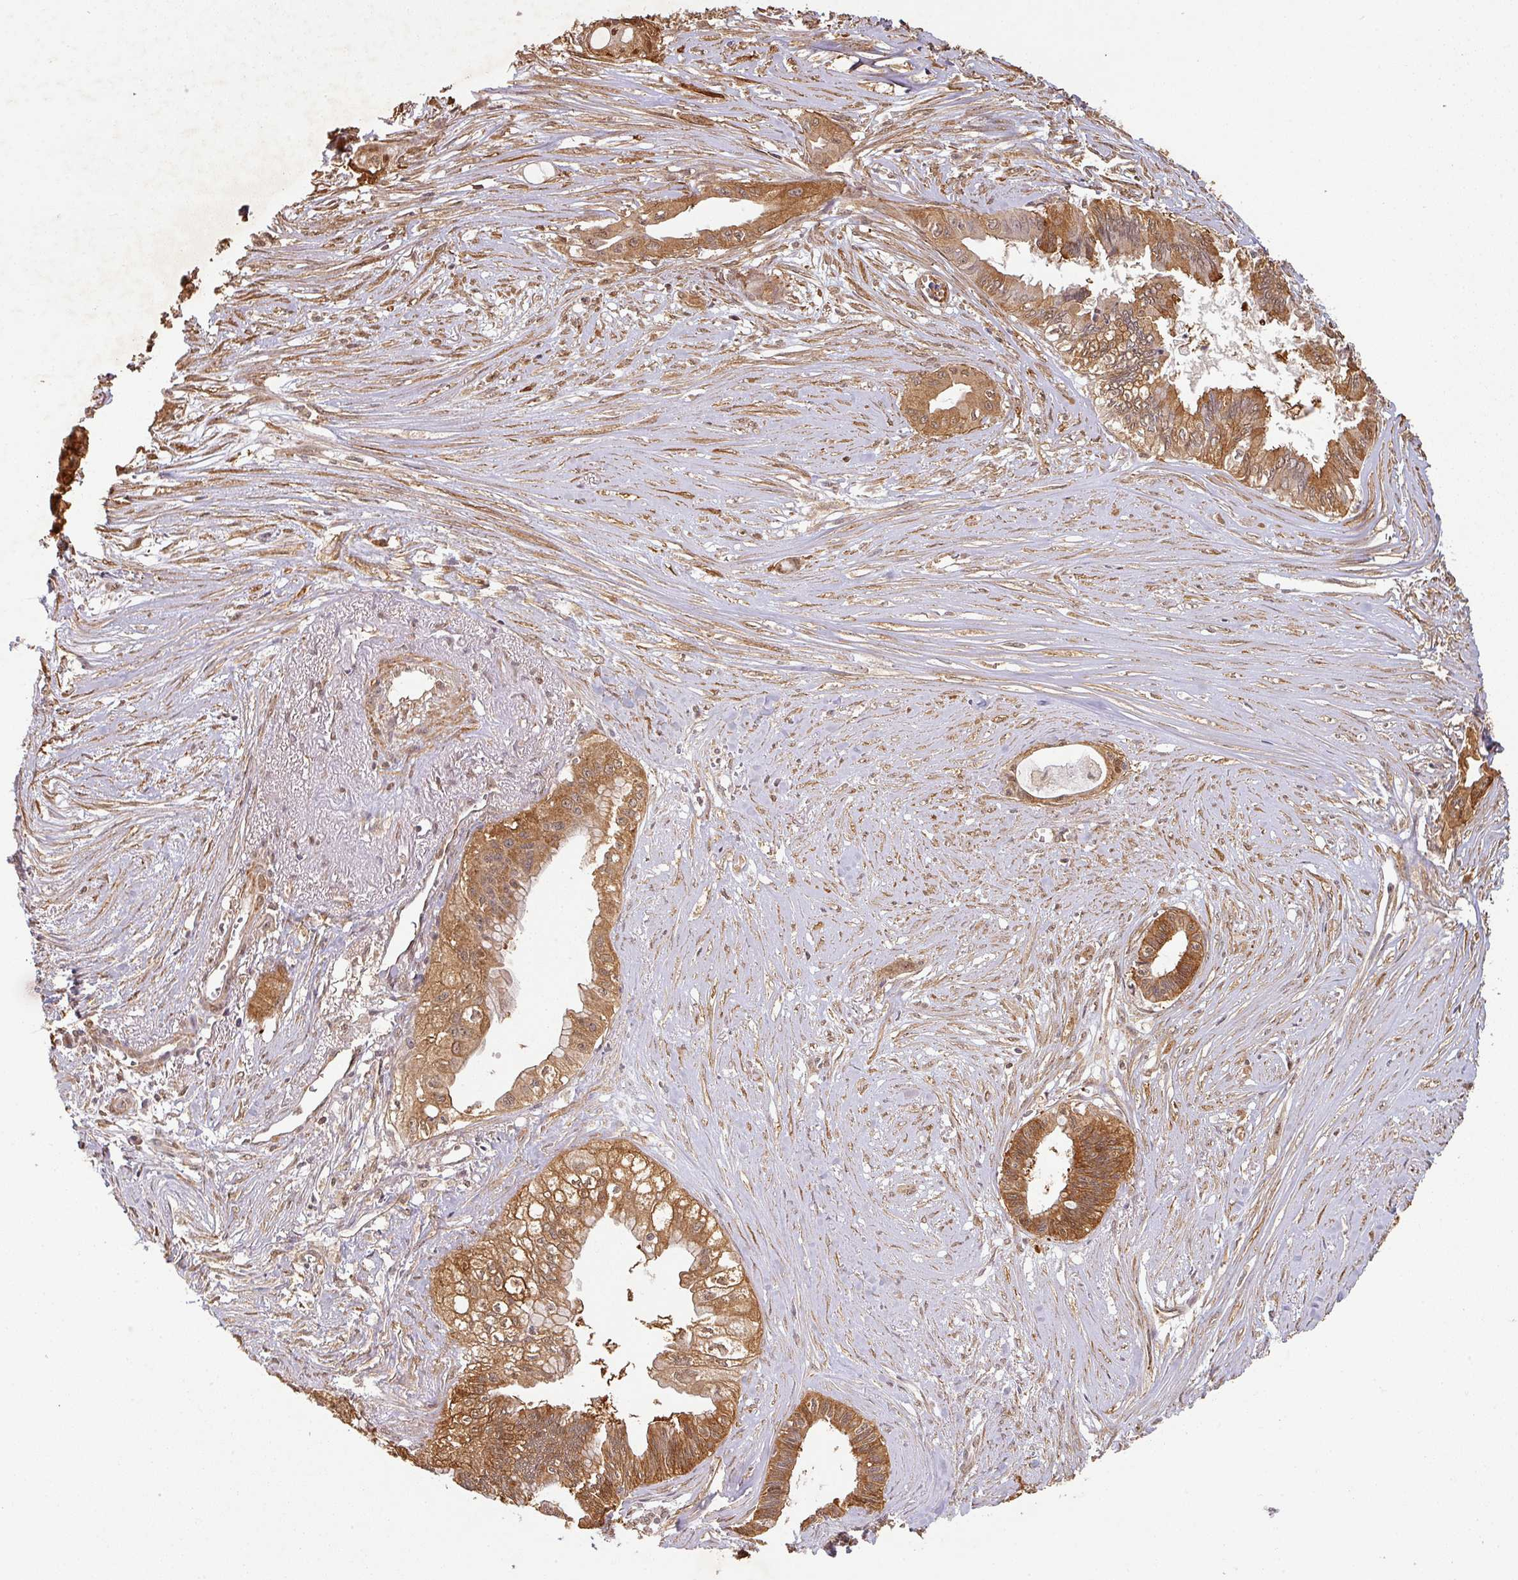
{"staining": {"intensity": "moderate", "quantity": ">75%", "location": "cytoplasmic/membranous,nuclear"}, "tissue": "pancreatic cancer", "cell_type": "Tumor cells", "image_type": "cancer", "snomed": [{"axis": "morphology", "description": "Adenocarcinoma, NOS"}, {"axis": "topography", "description": "Pancreas"}], "caption": "This is a histology image of IHC staining of pancreatic cancer (adenocarcinoma), which shows moderate expression in the cytoplasmic/membranous and nuclear of tumor cells.", "gene": "ZNF322", "patient": {"sex": "male", "age": 71}}